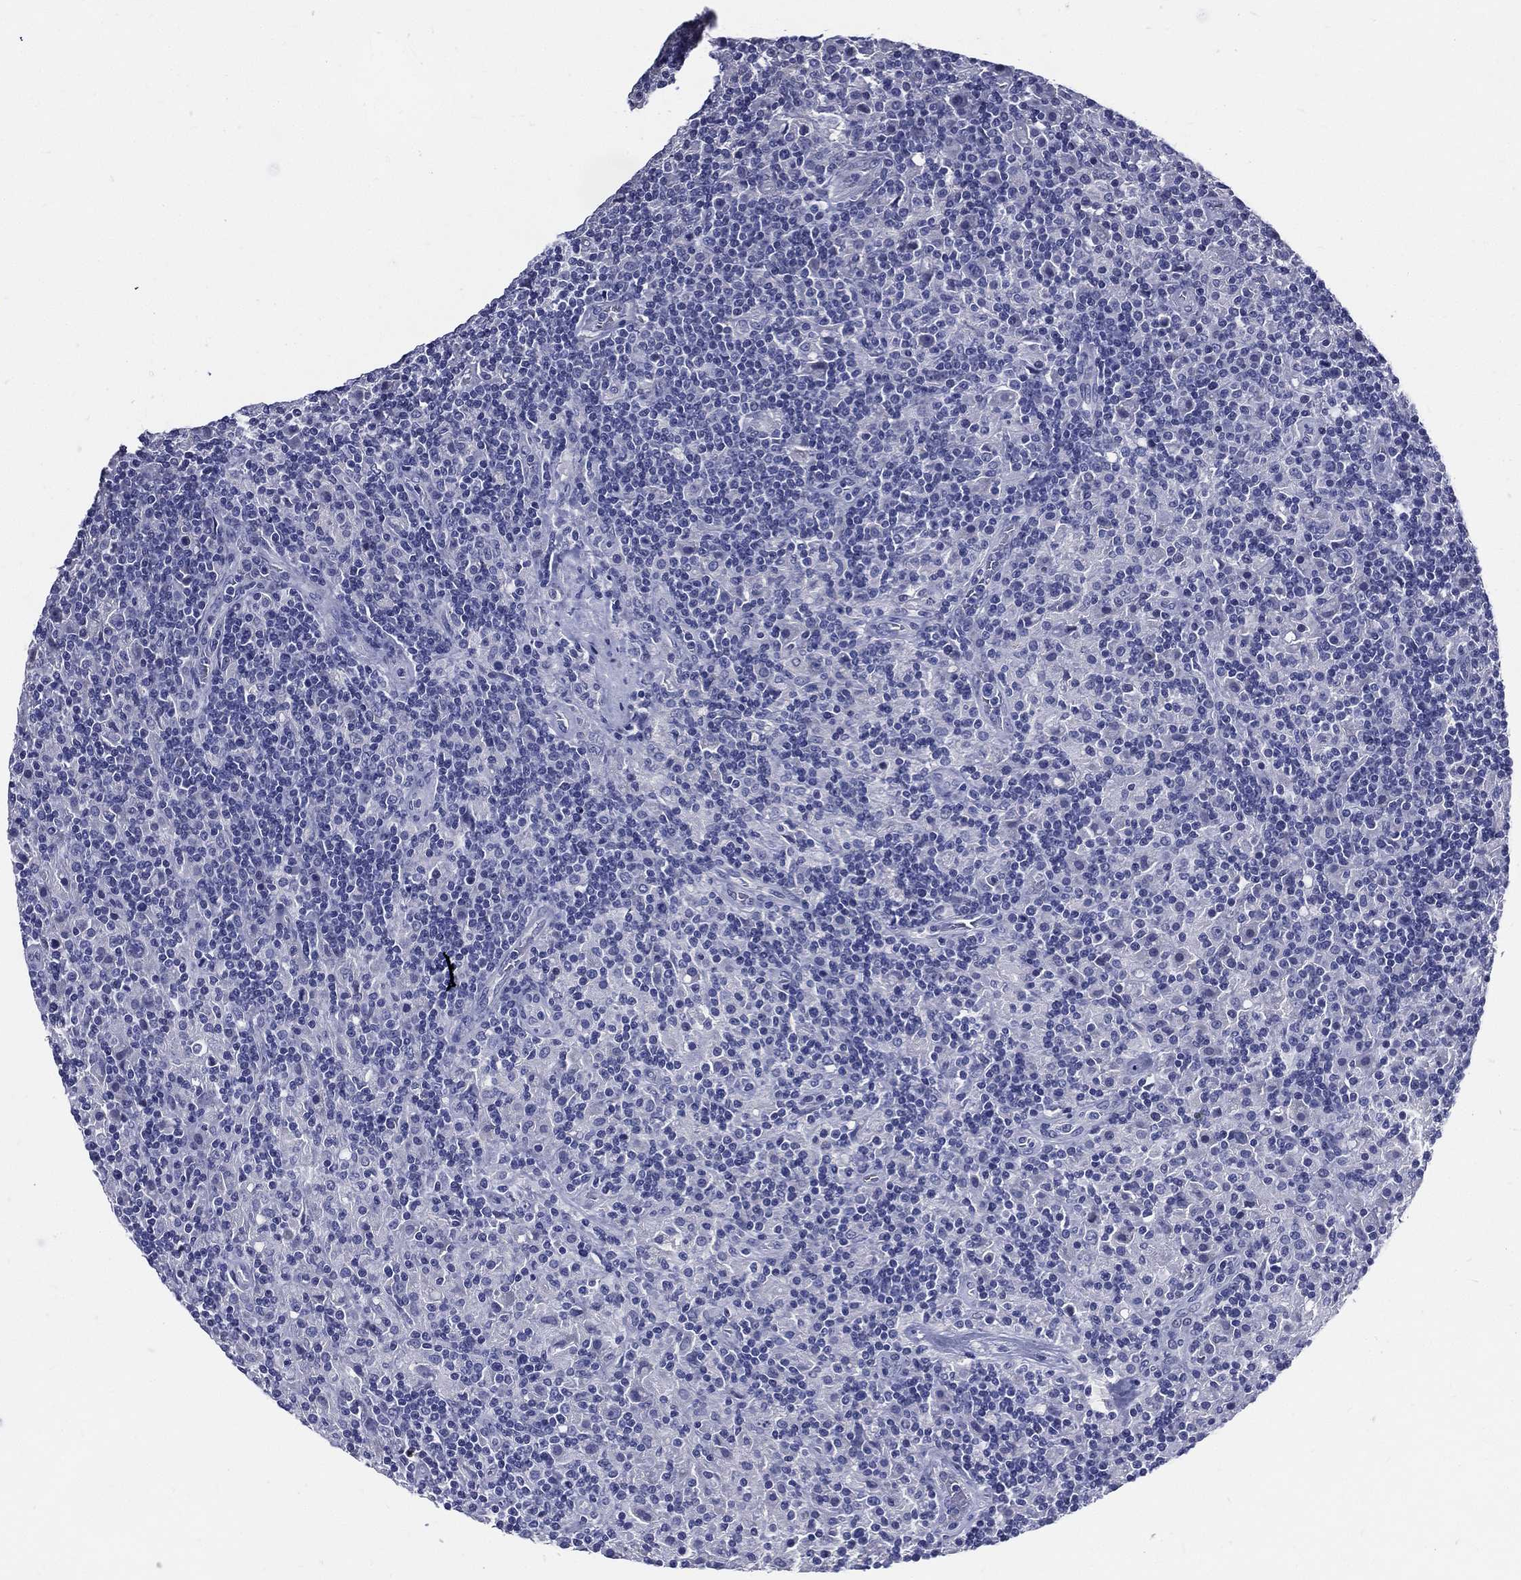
{"staining": {"intensity": "negative", "quantity": "none", "location": "none"}, "tissue": "lymphoma", "cell_type": "Tumor cells", "image_type": "cancer", "snomed": [{"axis": "morphology", "description": "Hodgkin's disease, NOS"}, {"axis": "topography", "description": "Lymph node"}], "caption": "This photomicrograph is of lymphoma stained with IHC to label a protein in brown with the nuclei are counter-stained blue. There is no expression in tumor cells.", "gene": "DPYS", "patient": {"sex": "male", "age": 70}}